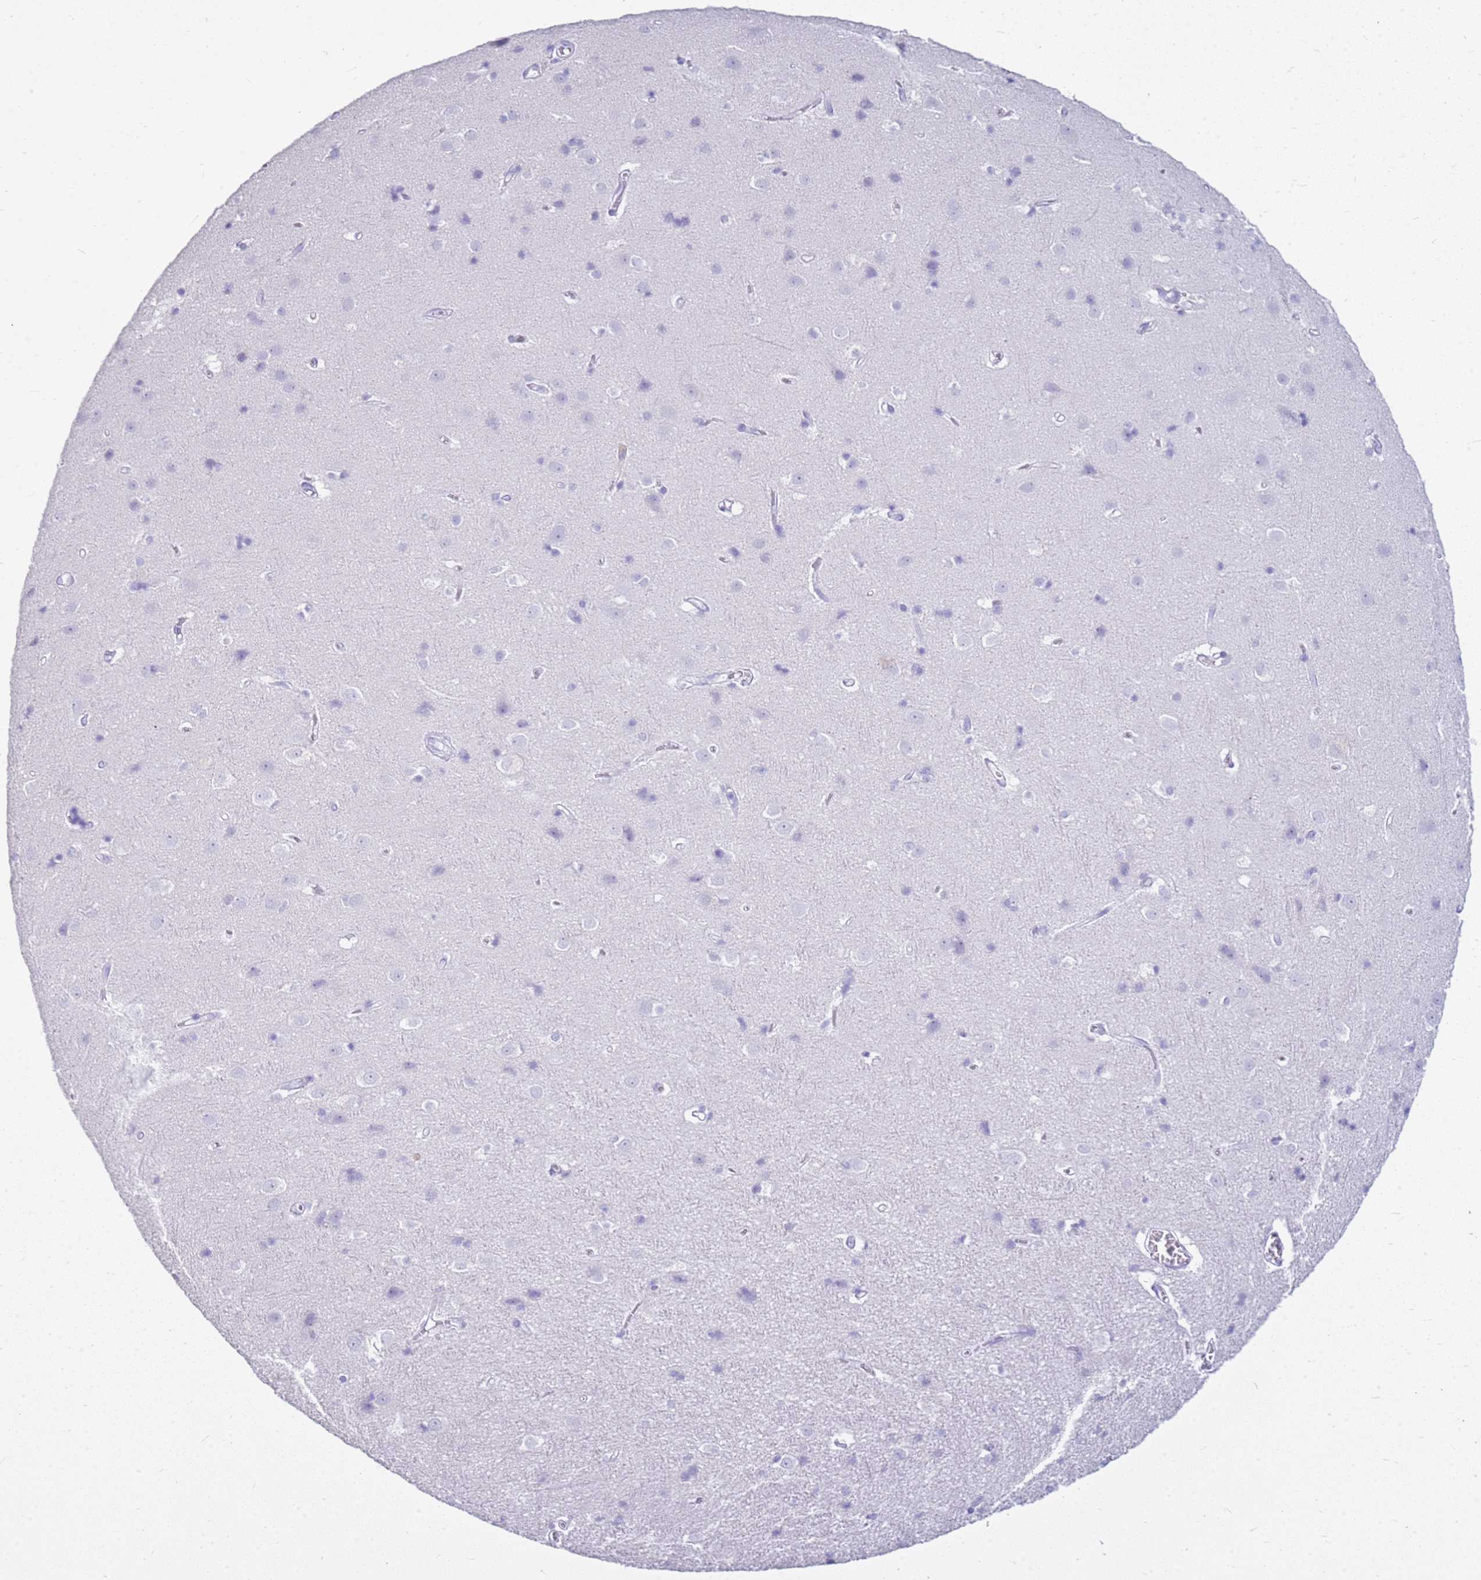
{"staining": {"intensity": "negative", "quantity": "none", "location": "none"}, "tissue": "cerebral cortex", "cell_type": "Endothelial cells", "image_type": "normal", "snomed": [{"axis": "morphology", "description": "Normal tissue, NOS"}, {"axis": "topography", "description": "Cerebral cortex"}], "caption": "Benign cerebral cortex was stained to show a protein in brown. There is no significant staining in endothelial cells. Nuclei are stained in blue.", "gene": "CSTA", "patient": {"sex": "male", "age": 54}}